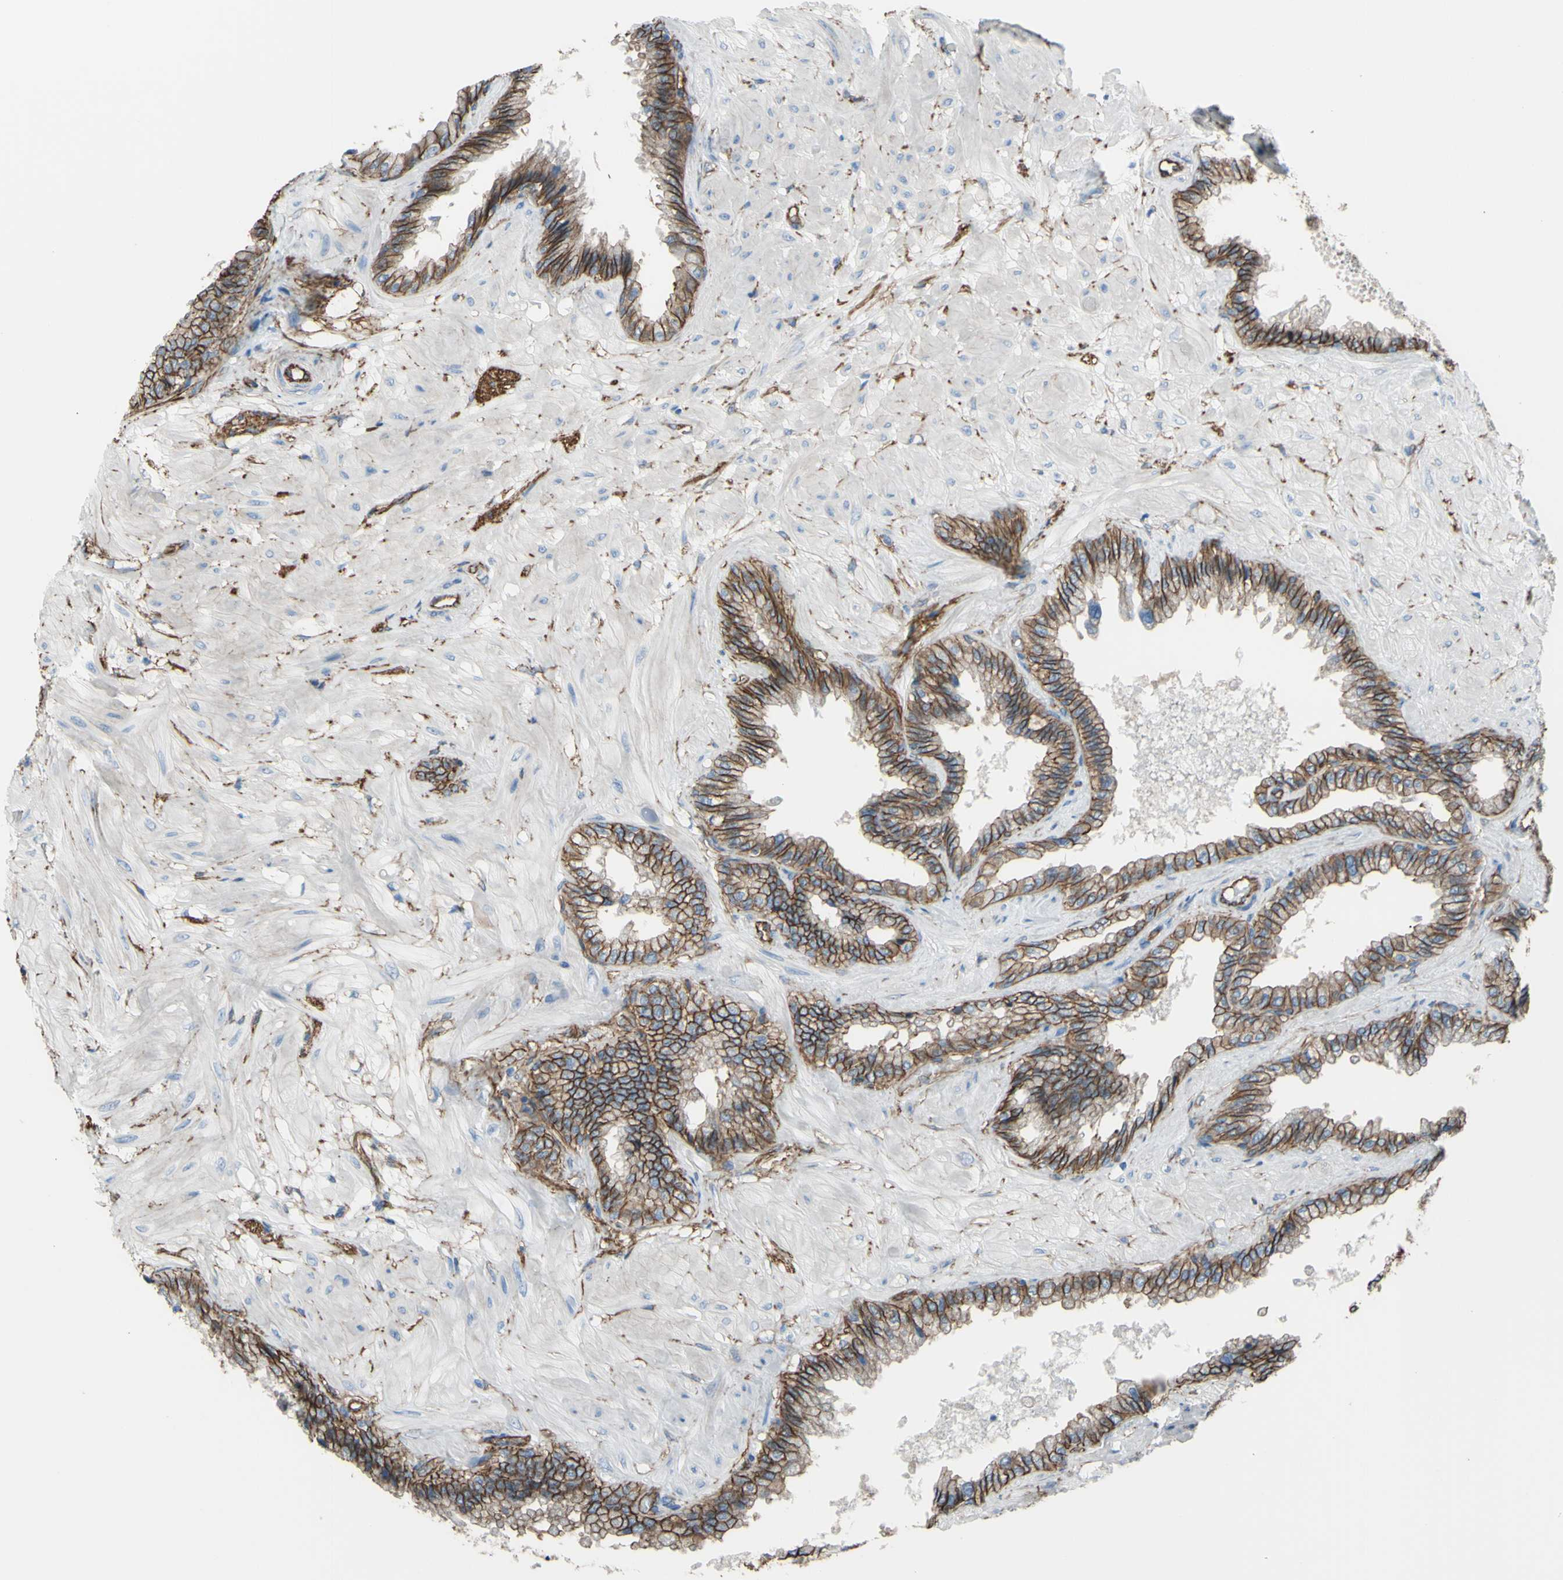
{"staining": {"intensity": "strong", "quantity": ">75%", "location": "cytoplasmic/membranous"}, "tissue": "seminal vesicle", "cell_type": "Glandular cells", "image_type": "normal", "snomed": [{"axis": "morphology", "description": "Normal tissue, NOS"}, {"axis": "topography", "description": "Seminal veicle"}], "caption": "A brown stain shows strong cytoplasmic/membranous staining of a protein in glandular cells of normal human seminal vesicle. (DAB (3,3'-diaminobenzidine) IHC, brown staining for protein, blue staining for nuclei).", "gene": "TPBG", "patient": {"sex": "male", "age": 46}}